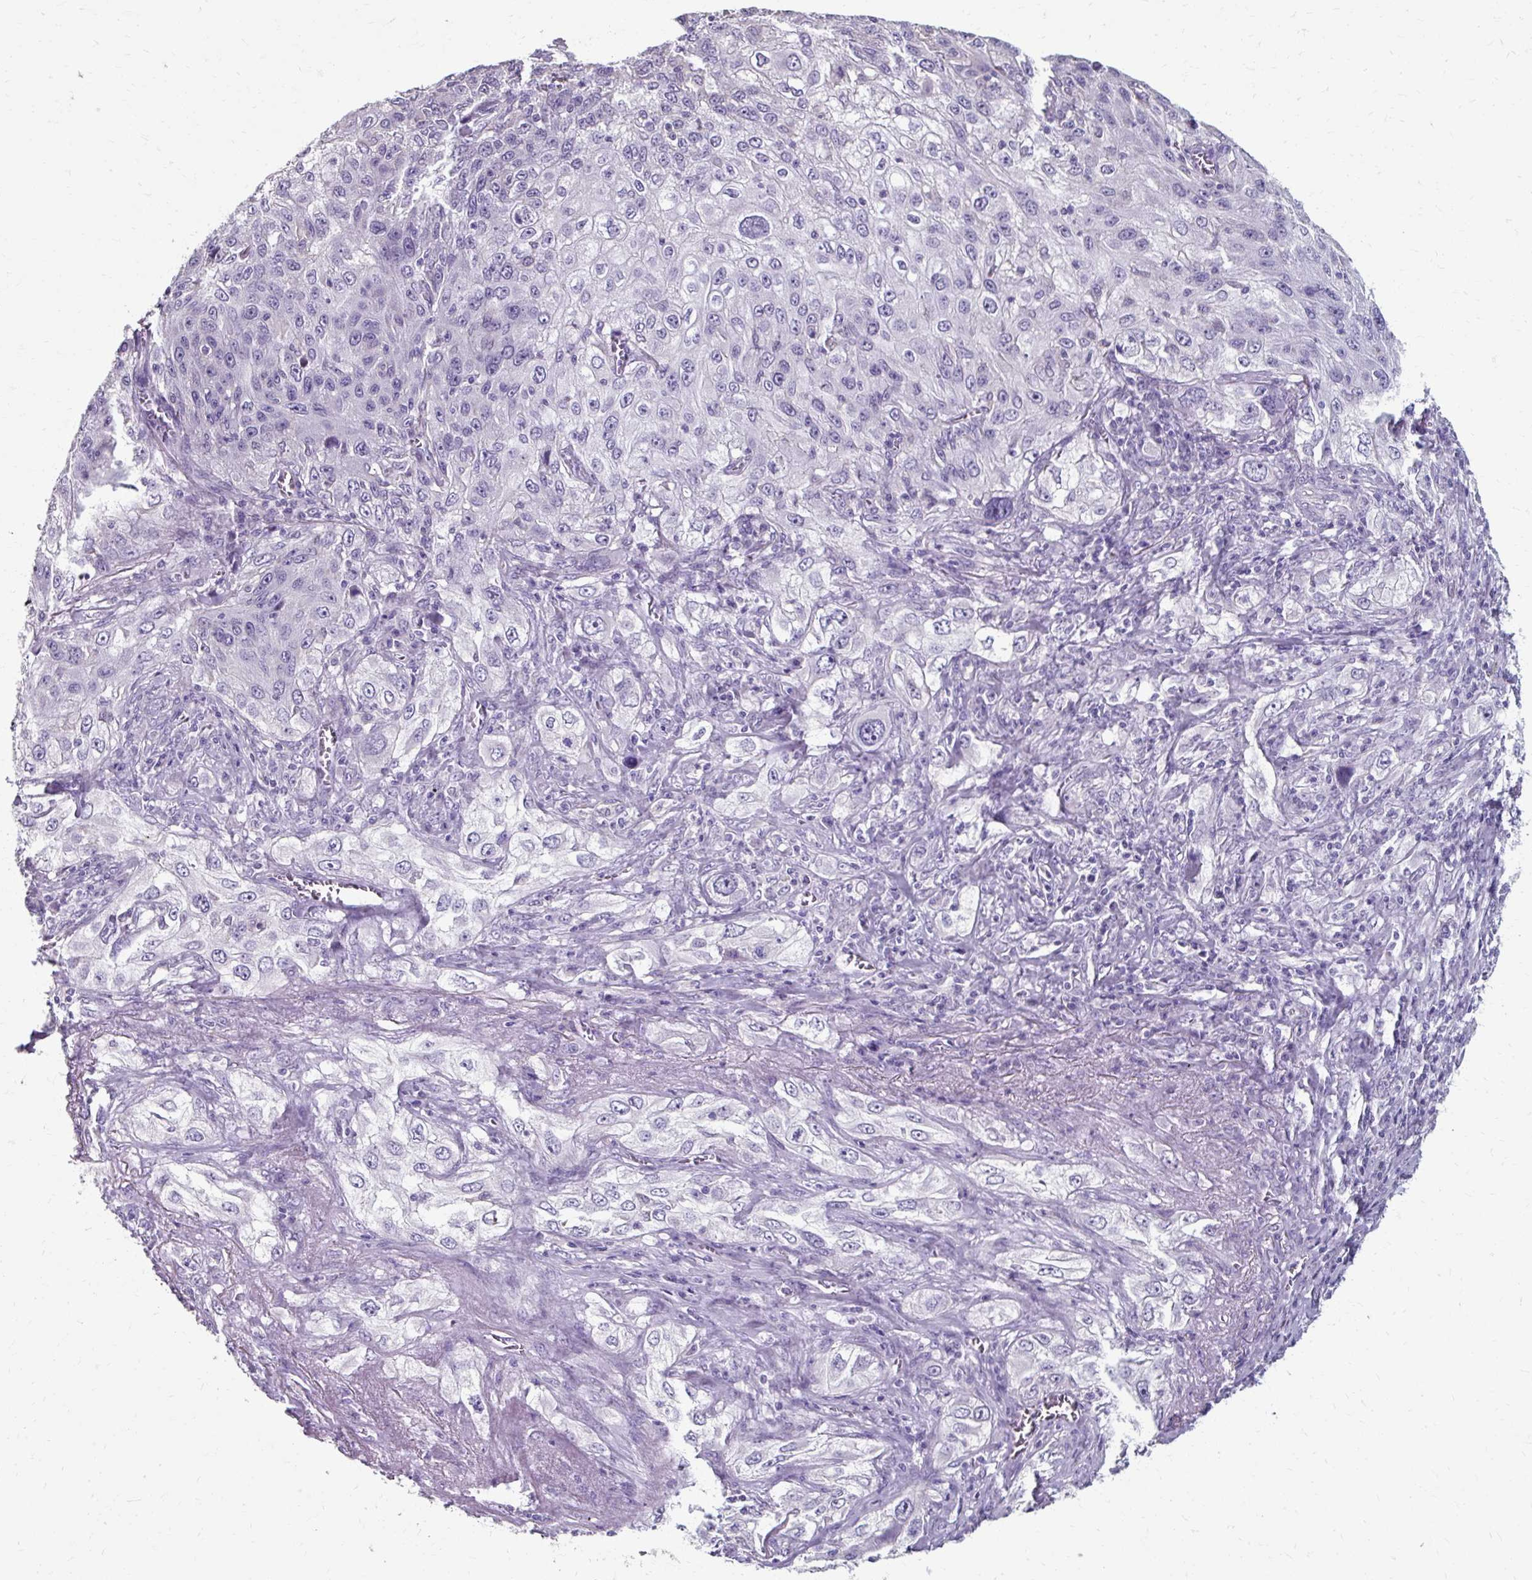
{"staining": {"intensity": "negative", "quantity": "none", "location": "none"}, "tissue": "lung cancer", "cell_type": "Tumor cells", "image_type": "cancer", "snomed": [{"axis": "morphology", "description": "Squamous cell carcinoma, NOS"}, {"axis": "topography", "description": "Lung"}], "caption": "An immunohistochemistry image of squamous cell carcinoma (lung) is shown. There is no staining in tumor cells of squamous cell carcinoma (lung). (DAB immunohistochemistry (IHC), high magnification).", "gene": "KLHL24", "patient": {"sex": "female", "age": 69}}